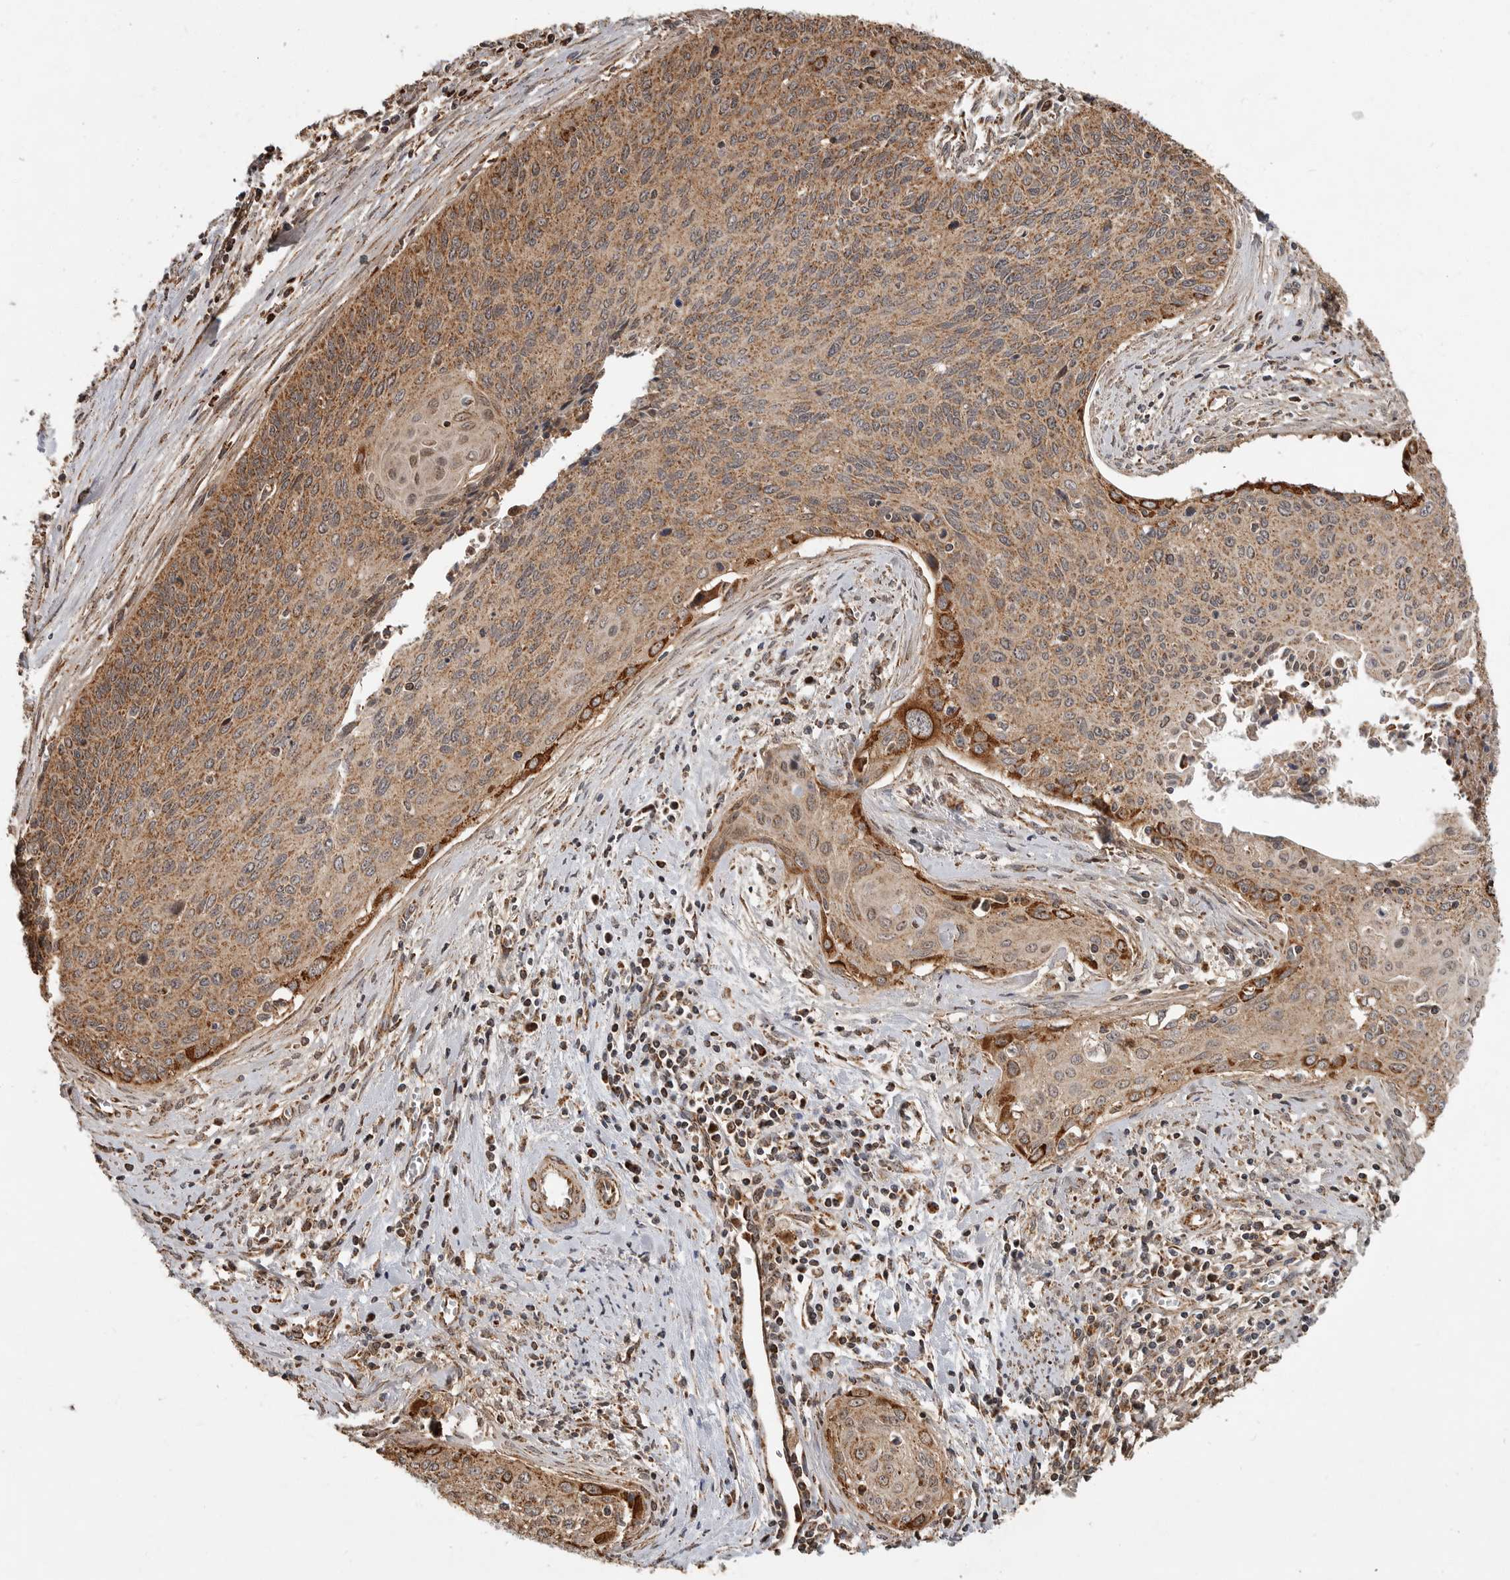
{"staining": {"intensity": "moderate", "quantity": ">75%", "location": "cytoplasmic/membranous"}, "tissue": "cervical cancer", "cell_type": "Tumor cells", "image_type": "cancer", "snomed": [{"axis": "morphology", "description": "Squamous cell carcinoma, NOS"}, {"axis": "topography", "description": "Cervix"}], "caption": "An immunohistochemistry (IHC) histopathology image of tumor tissue is shown. Protein staining in brown highlights moderate cytoplasmic/membranous positivity in cervical cancer within tumor cells. The protein of interest is shown in brown color, while the nuclei are stained blue.", "gene": "GCNT2", "patient": {"sex": "female", "age": 55}}